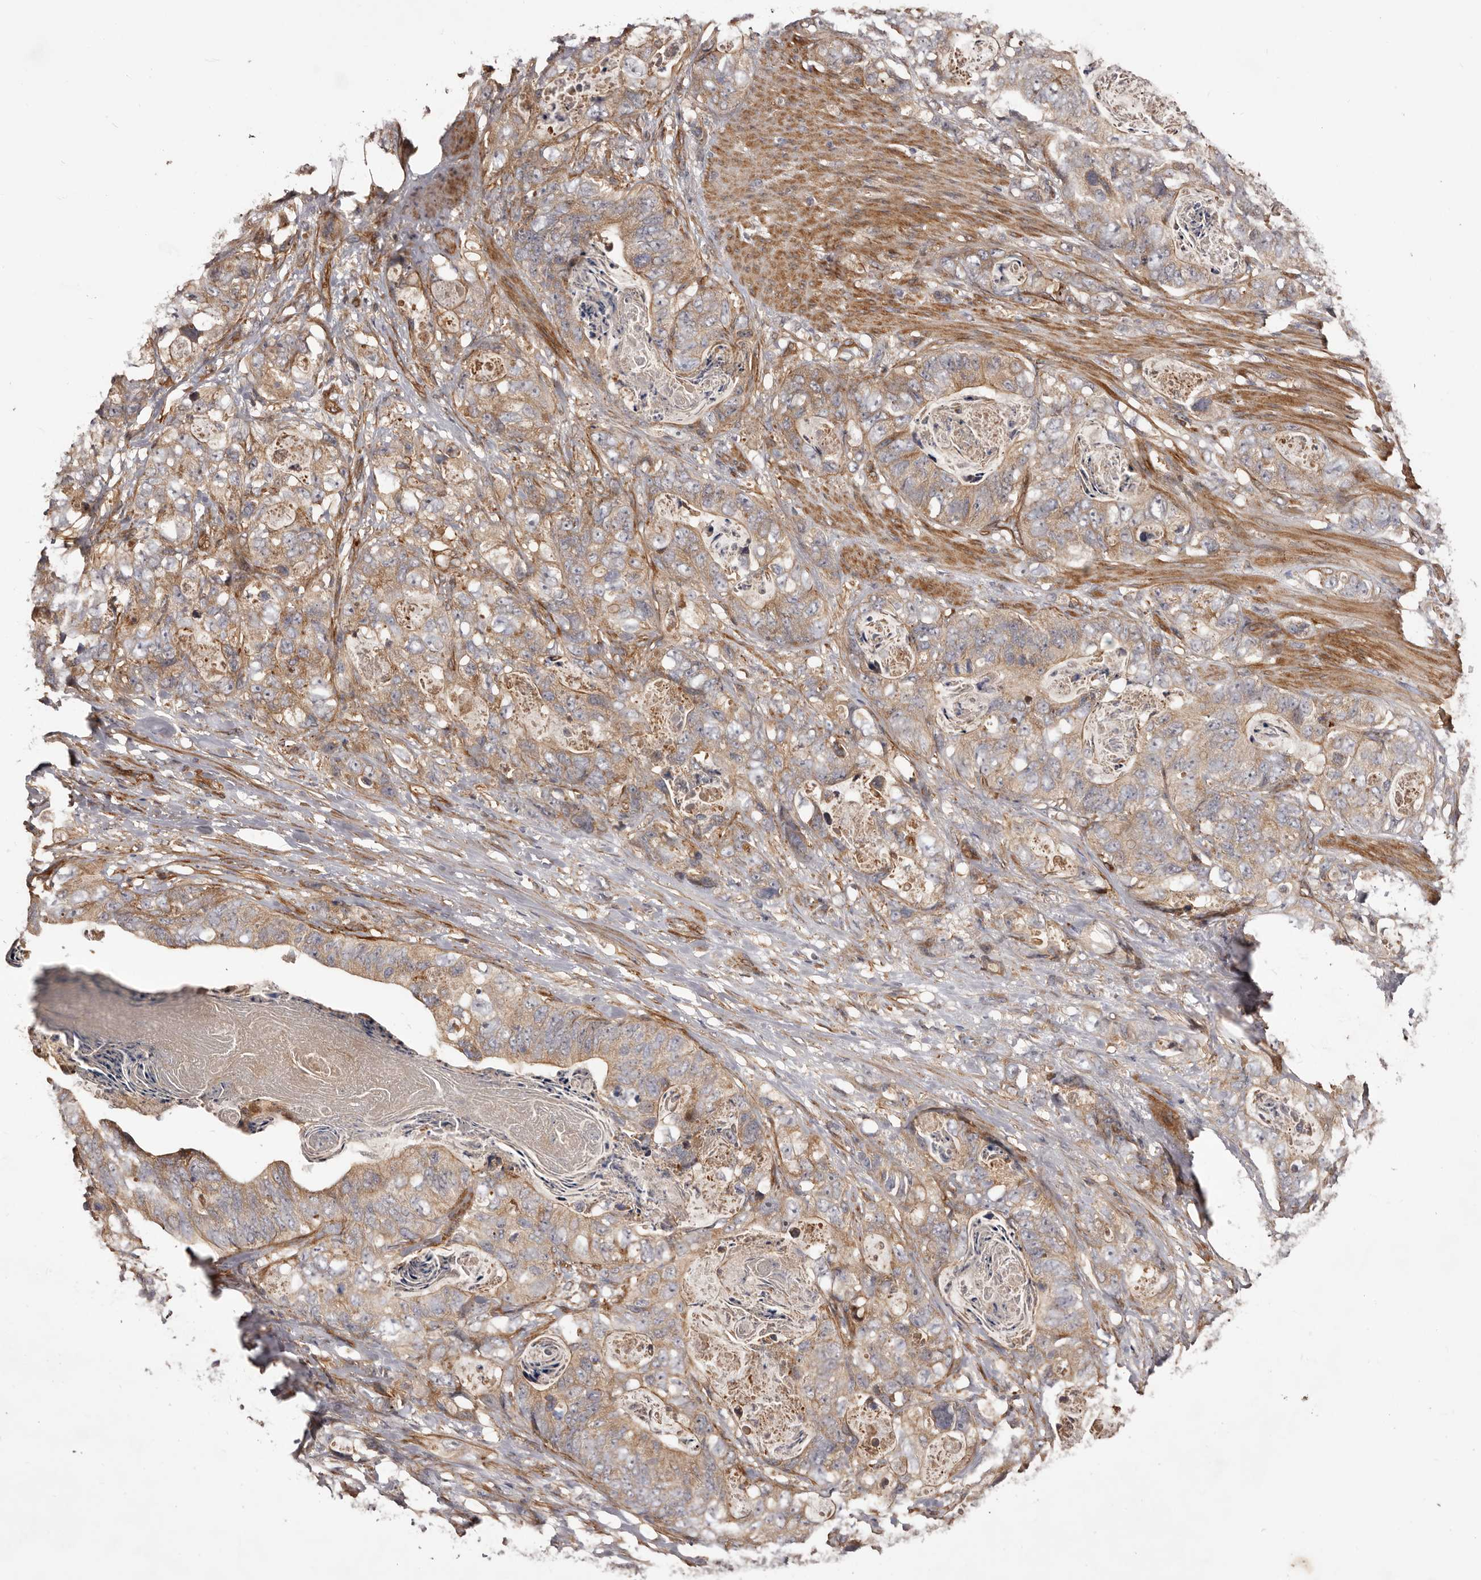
{"staining": {"intensity": "moderate", "quantity": ">75%", "location": "cytoplasmic/membranous"}, "tissue": "stomach cancer", "cell_type": "Tumor cells", "image_type": "cancer", "snomed": [{"axis": "morphology", "description": "Normal tissue, NOS"}, {"axis": "morphology", "description": "Adenocarcinoma, NOS"}, {"axis": "topography", "description": "Stomach"}], "caption": "IHC staining of stomach cancer (adenocarcinoma), which demonstrates medium levels of moderate cytoplasmic/membranous positivity in approximately >75% of tumor cells indicating moderate cytoplasmic/membranous protein expression. The staining was performed using DAB (3,3'-diaminobenzidine) (brown) for protein detection and nuclei were counterstained in hematoxylin (blue).", "gene": "GTPBP1", "patient": {"sex": "female", "age": 89}}